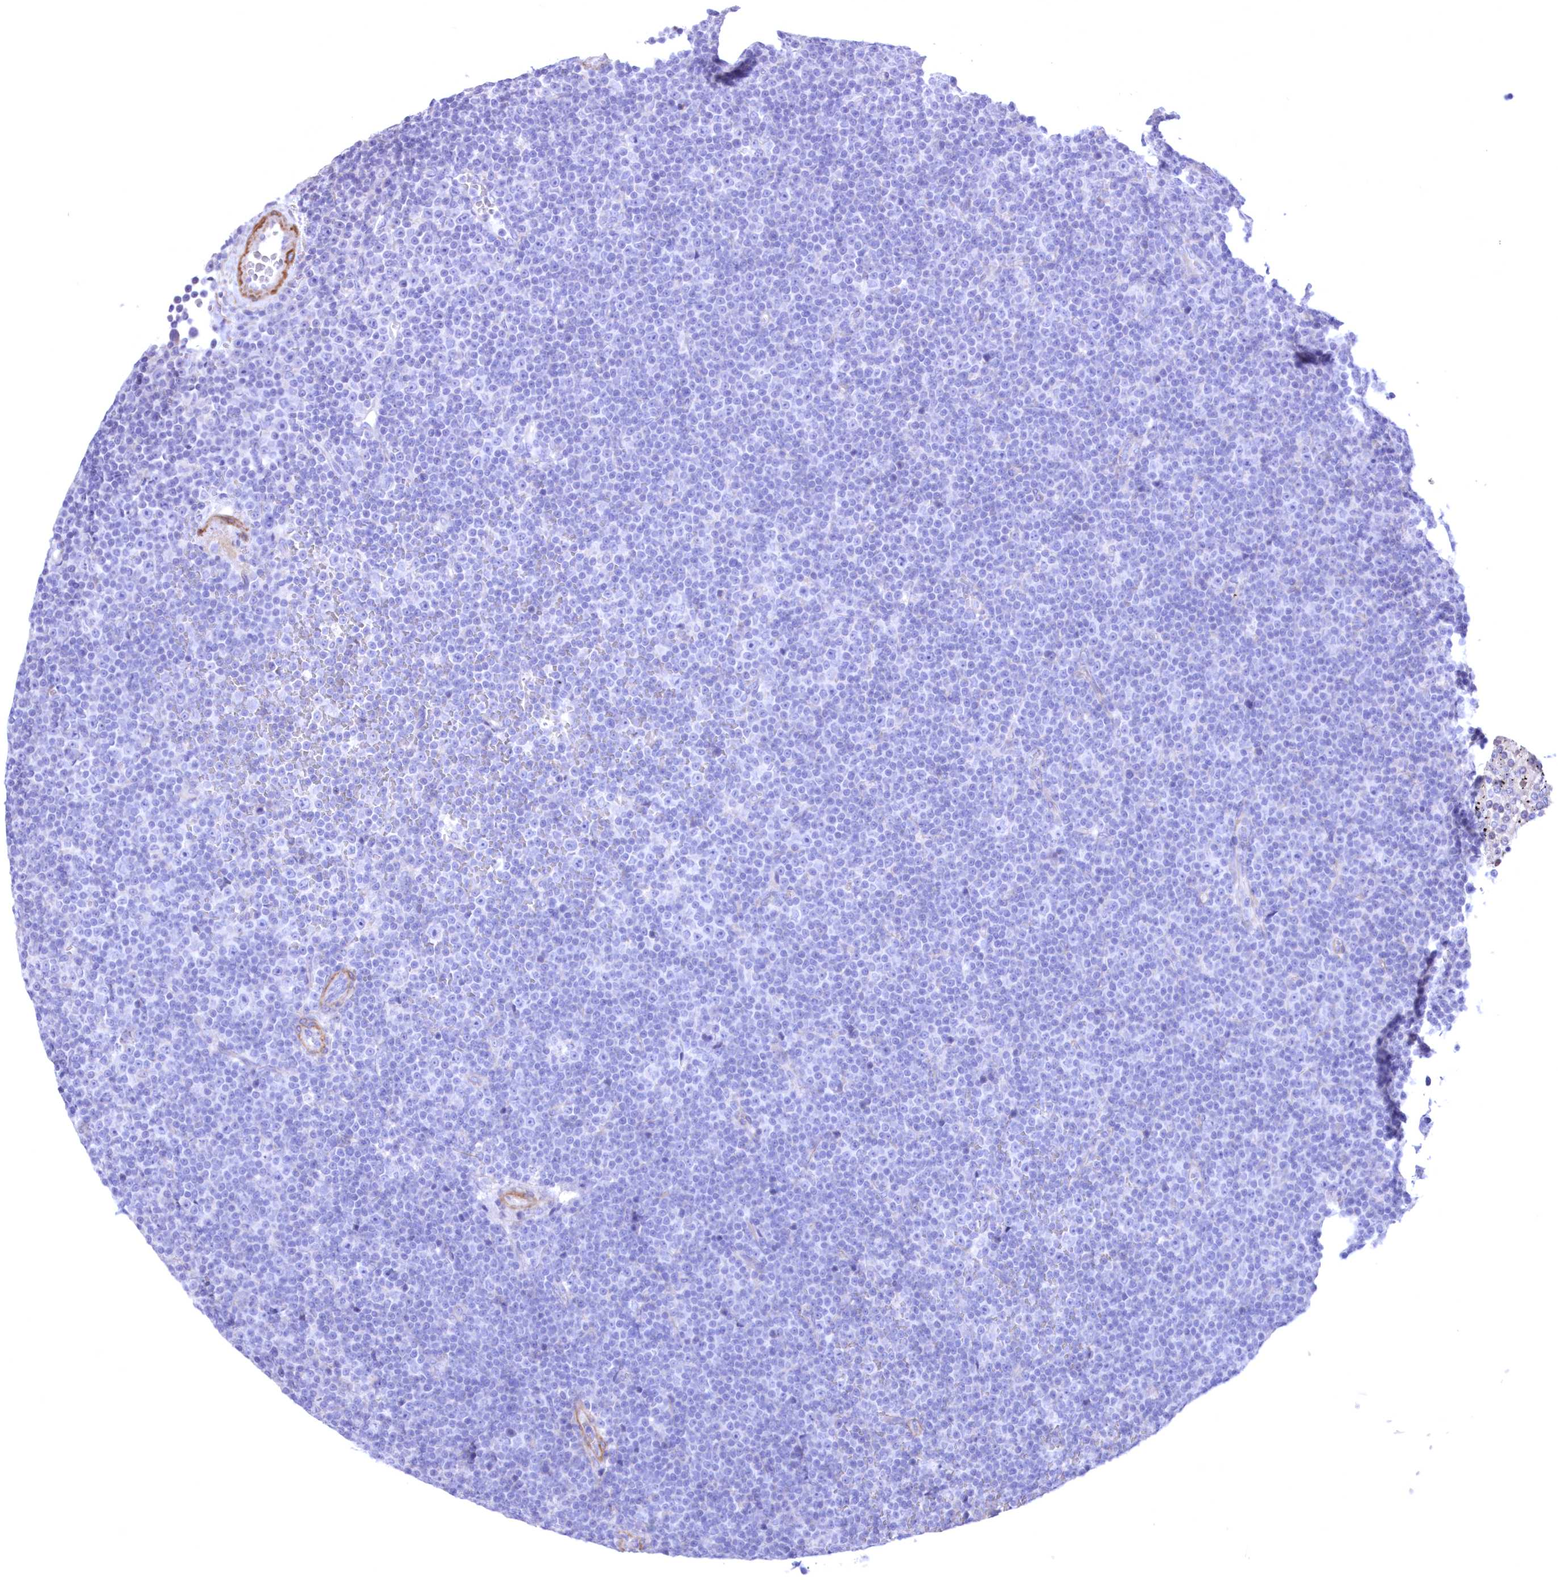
{"staining": {"intensity": "negative", "quantity": "none", "location": "none"}, "tissue": "lymphoma", "cell_type": "Tumor cells", "image_type": "cancer", "snomed": [{"axis": "morphology", "description": "Malignant lymphoma, non-Hodgkin's type, Low grade"}, {"axis": "topography", "description": "Lymph node"}], "caption": "High power microscopy histopathology image of an immunohistochemistry histopathology image of low-grade malignant lymphoma, non-Hodgkin's type, revealing no significant staining in tumor cells.", "gene": "WDR74", "patient": {"sex": "female", "age": 67}}